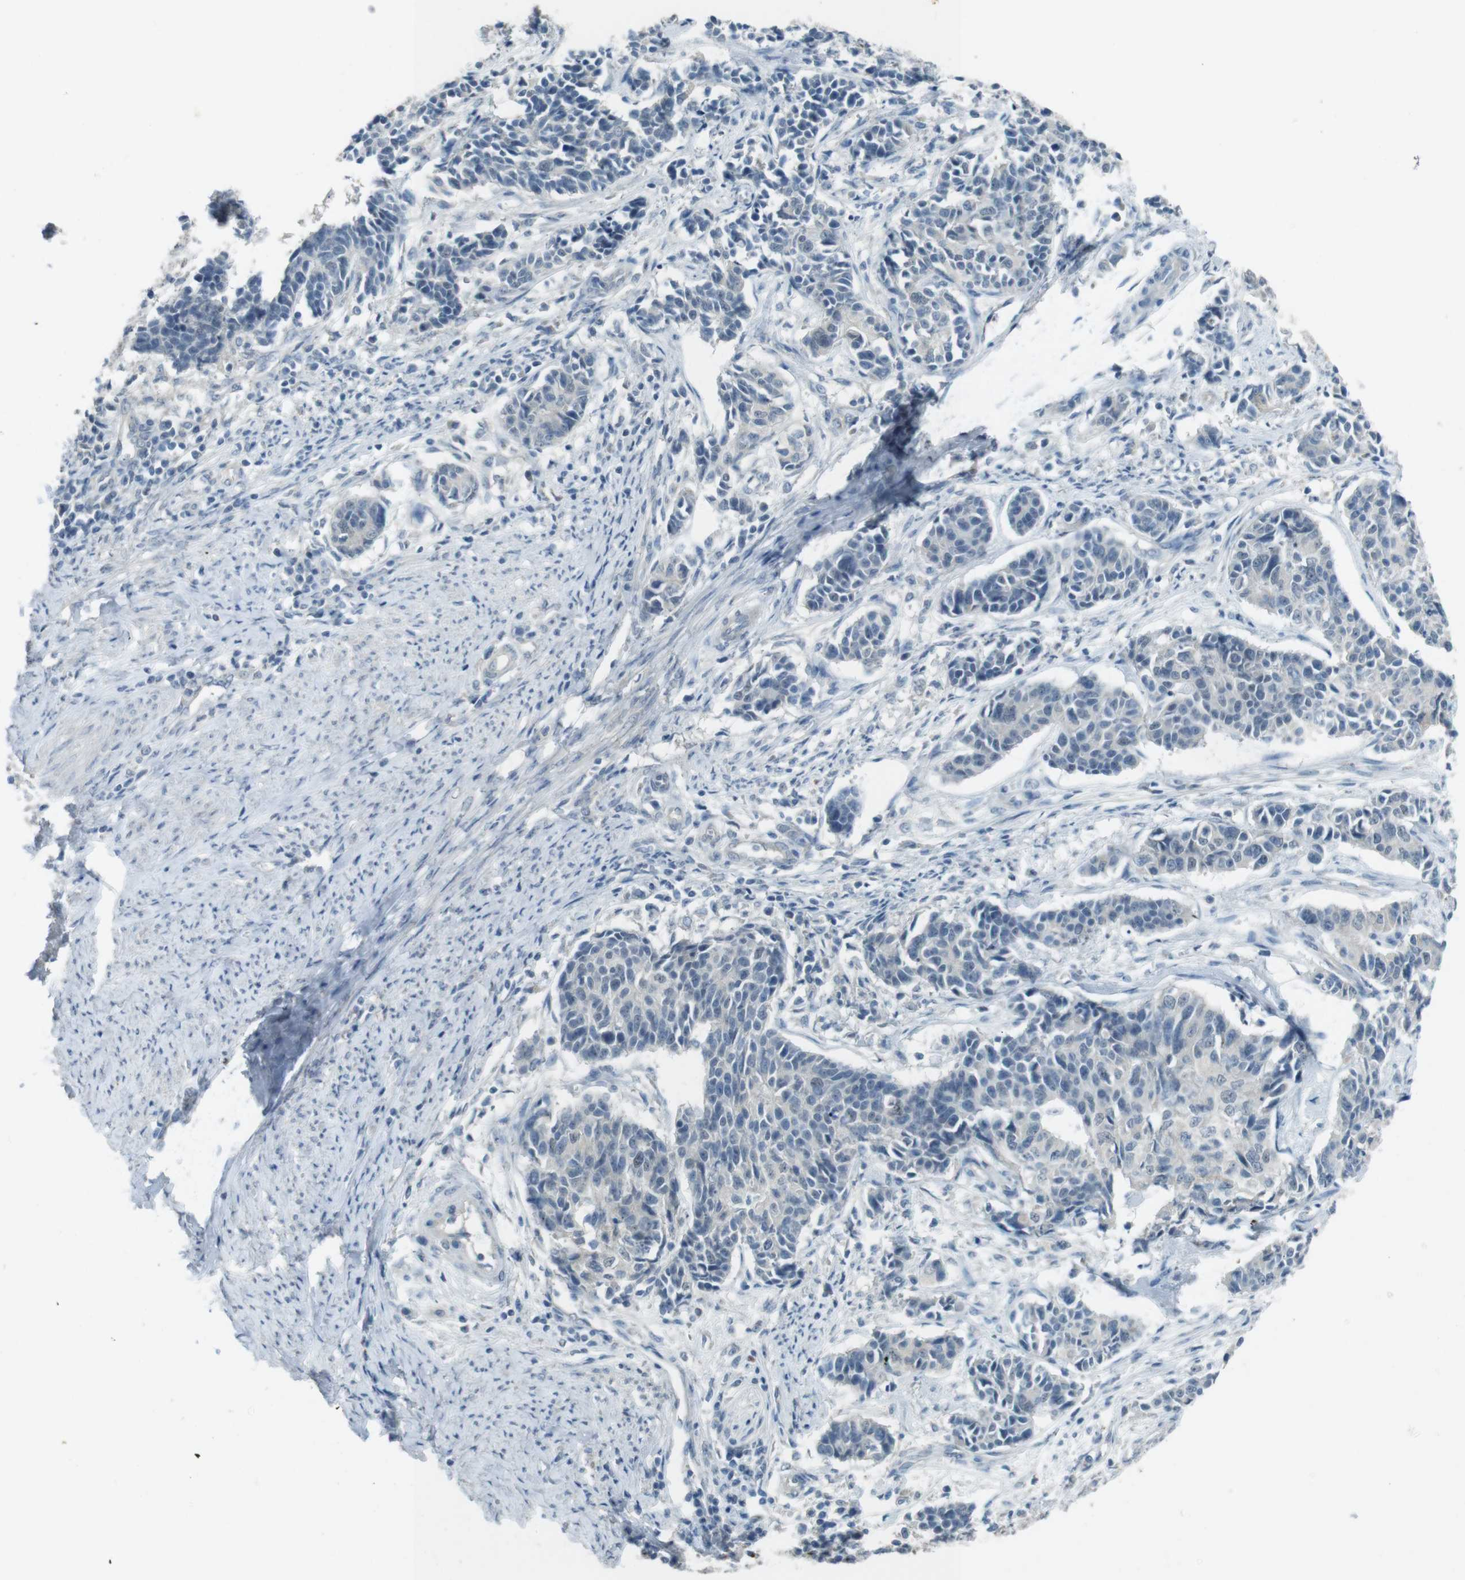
{"staining": {"intensity": "negative", "quantity": "none", "location": "none"}, "tissue": "cervical cancer", "cell_type": "Tumor cells", "image_type": "cancer", "snomed": [{"axis": "morphology", "description": "Normal tissue, NOS"}, {"axis": "morphology", "description": "Squamous cell carcinoma, NOS"}, {"axis": "topography", "description": "Cervix"}], "caption": "DAB immunohistochemical staining of cervical squamous cell carcinoma demonstrates no significant staining in tumor cells.", "gene": "ENTPD7", "patient": {"sex": "female", "age": 35}}